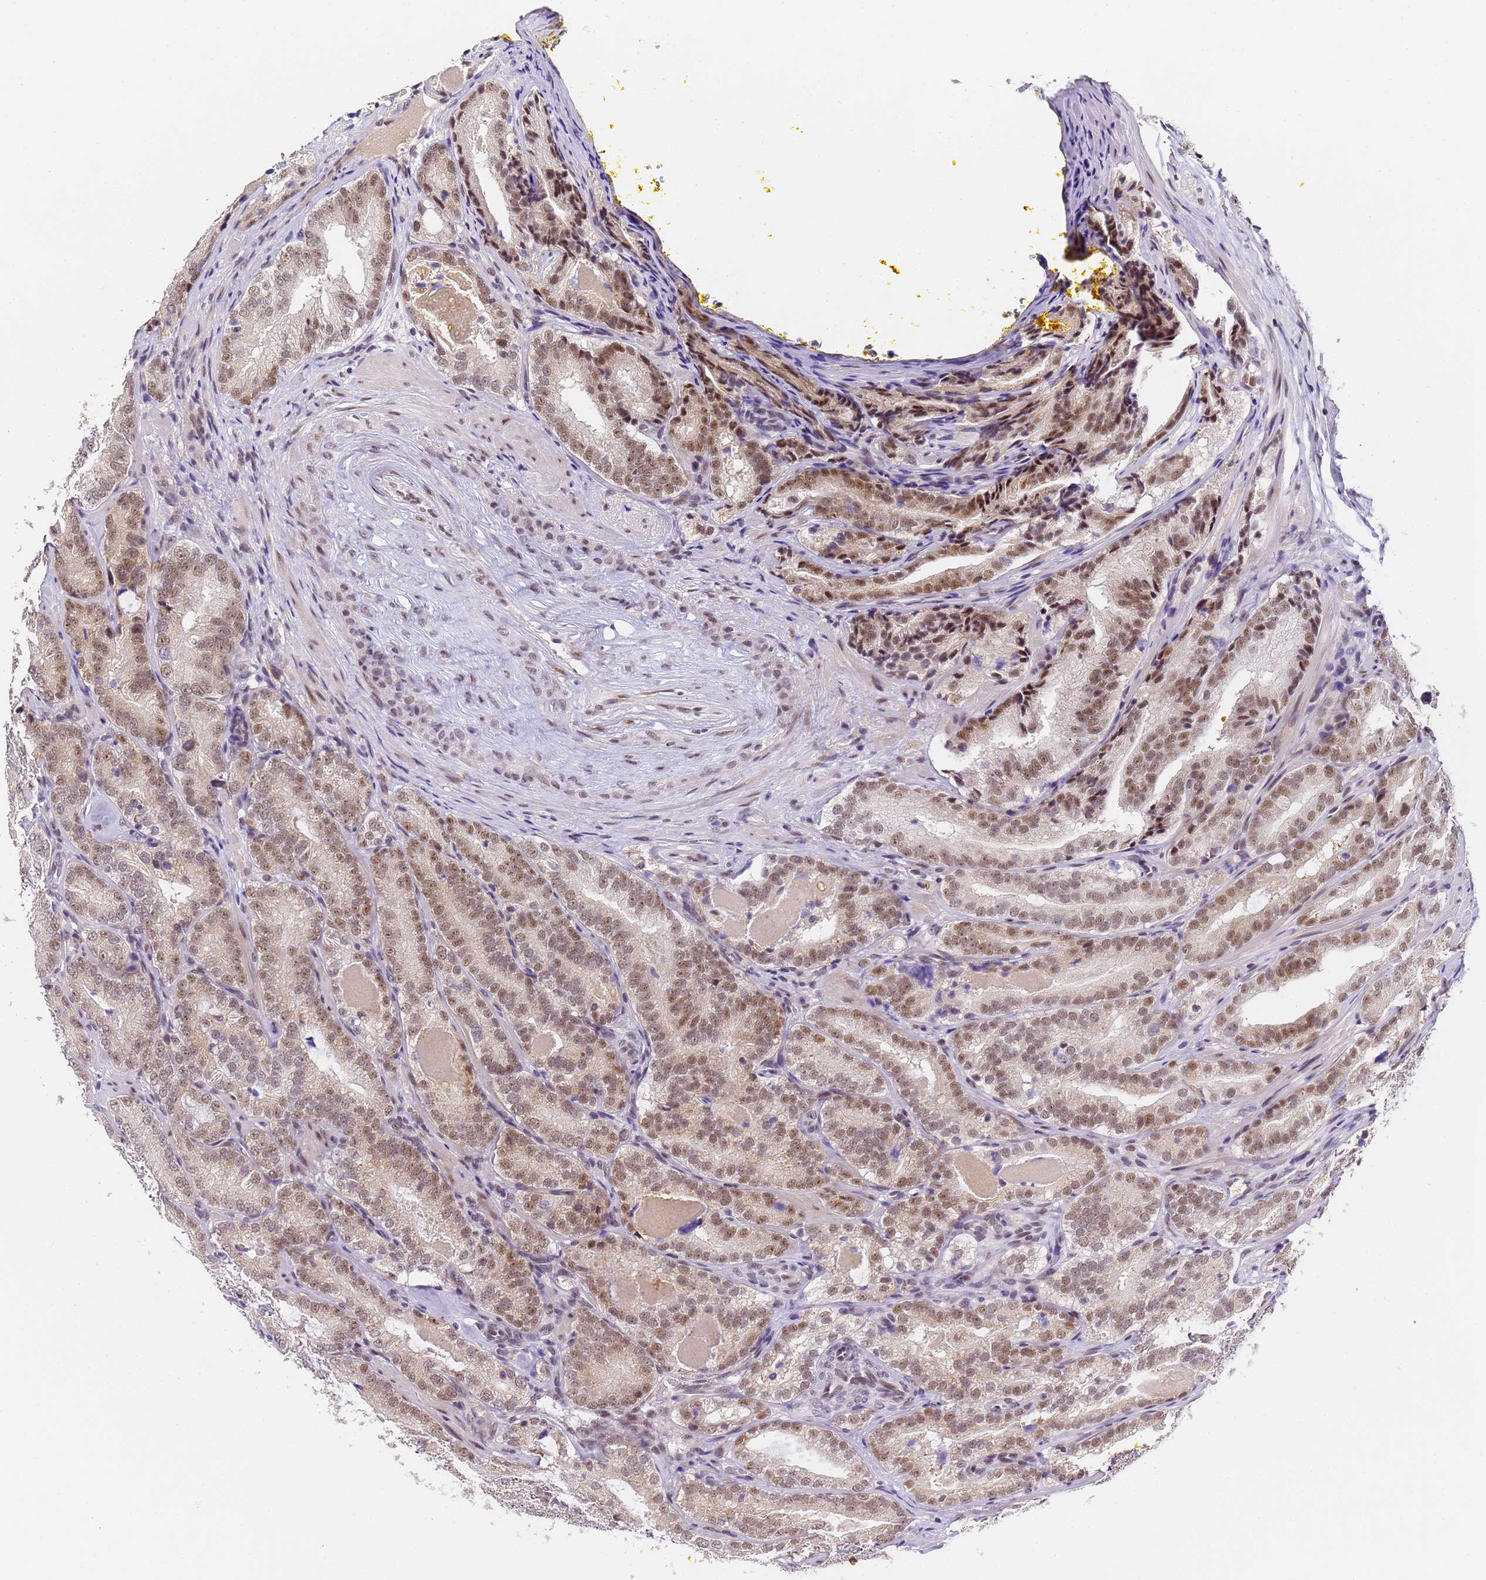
{"staining": {"intensity": "moderate", "quantity": ">75%", "location": "cytoplasmic/membranous,nuclear"}, "tissue": "prostate cancer", "cell_type": "Tumor cells", "image_type": "cancer", "snomed": [{"axis": "morphology", "description": "Adenocarcinoma, High grade"}, {"axis": "topography", "description": "Prostate"}], "caption": "Prostate cancer (high-grade adenocarcinoma) stained with immunohistochemistry demonstrates moderate cytoplasmic/membranous and nuclear positivity in approximately >75% of tumor cells.", "gene": "FNBP4", "patient": {"sex": "male", "age": 57}}